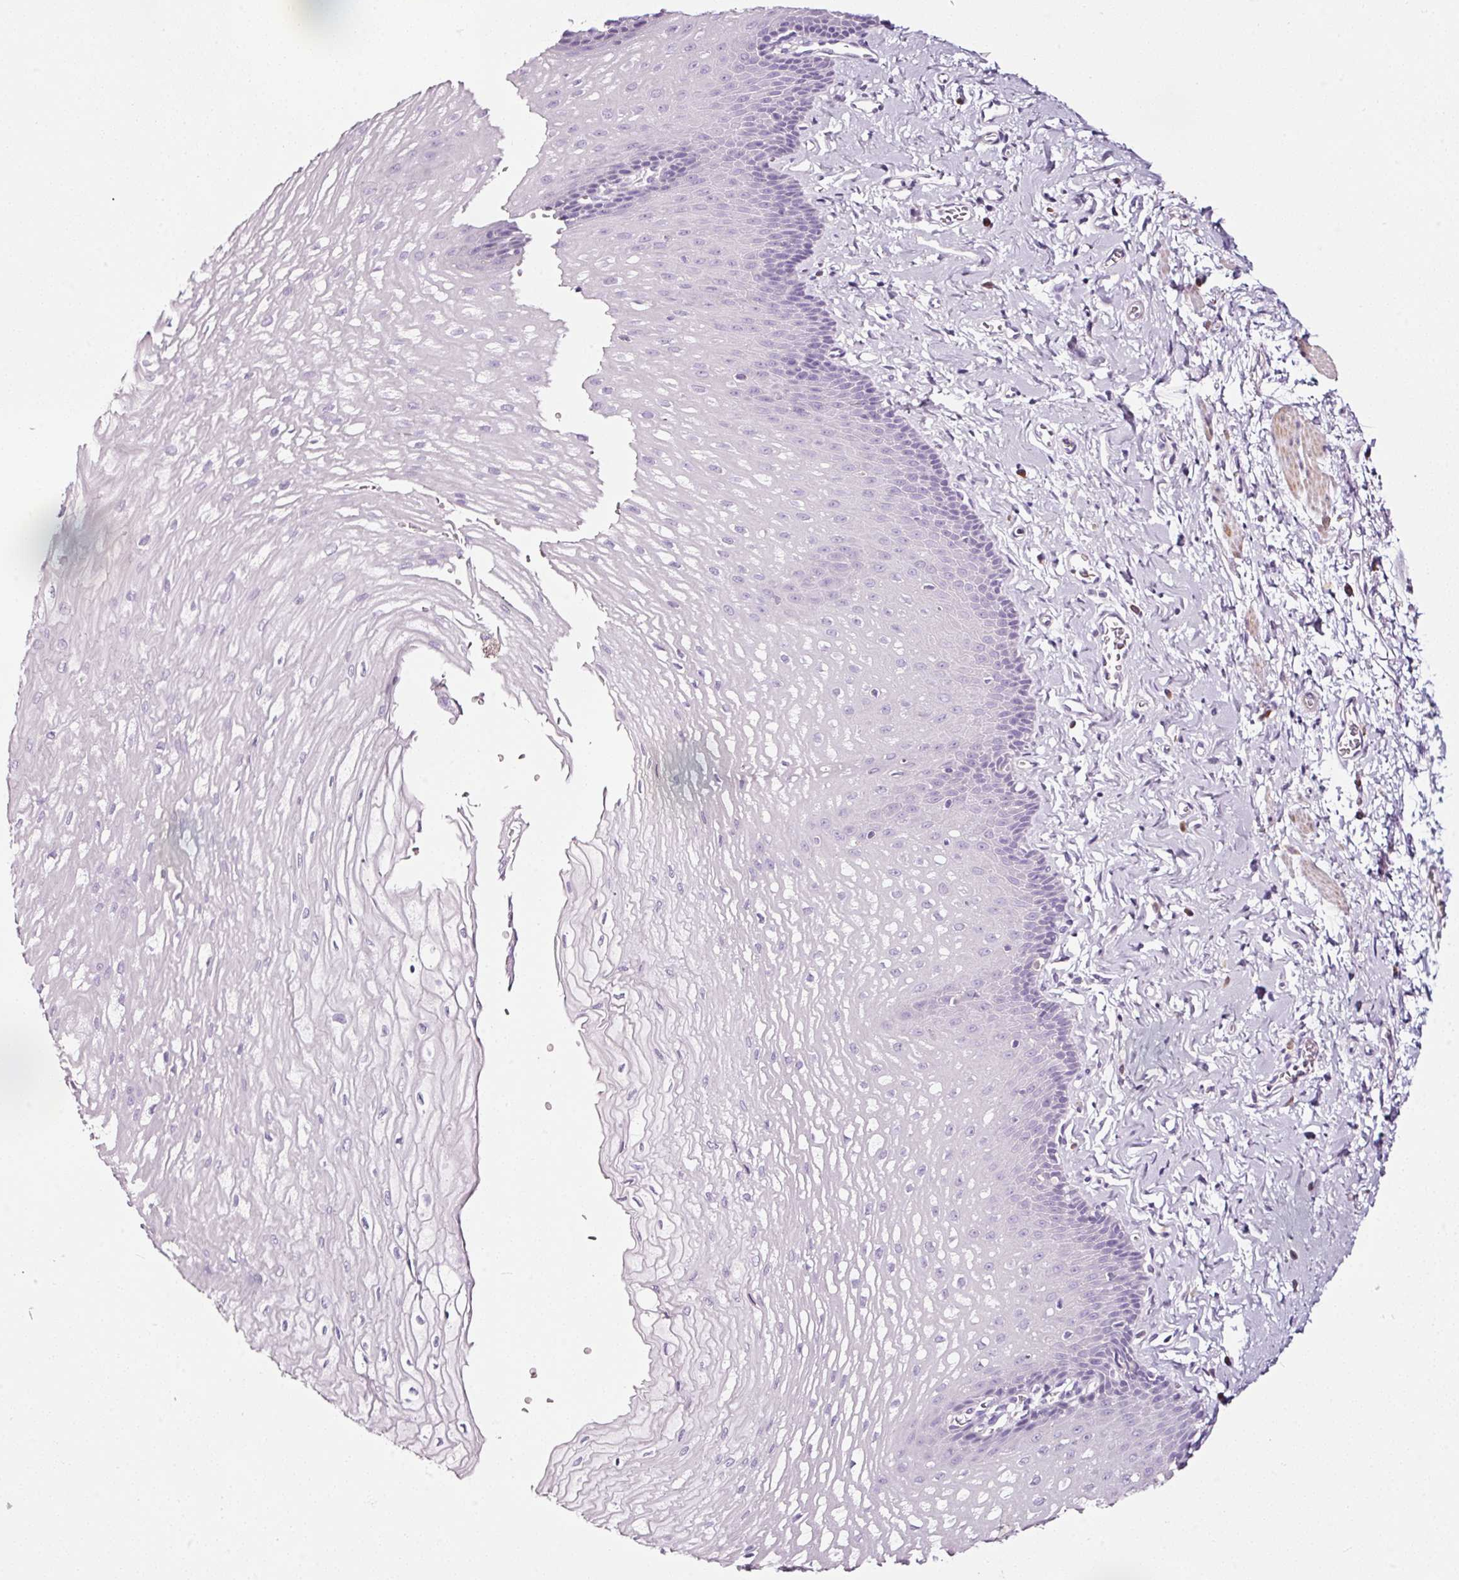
{"staining": {"intensity": "negative", "quantity": "none", "location": "none"}, "tissue": "esophagus", "cell_type": "Squamous epithelial cells", "image_type": "normal", "snomed": [{"axis": "morphology", "description": "Normal tissue, NOS"}, {"axis": "topography", "description": "Esophagus"}], "caption": "This is a image of IHC staining of unremarkable esophagus, which shows no positivity in squamous epithelial cells. The staining was performed using DAB (3,3'-diaminobenzidine) to visualize the protein expression in brown, while the nuclei were stained in blue with hematoxylin (Magnification: 20x).", "gene": "CYB561A3", "patient": {"sex": "male", "age": 70}}